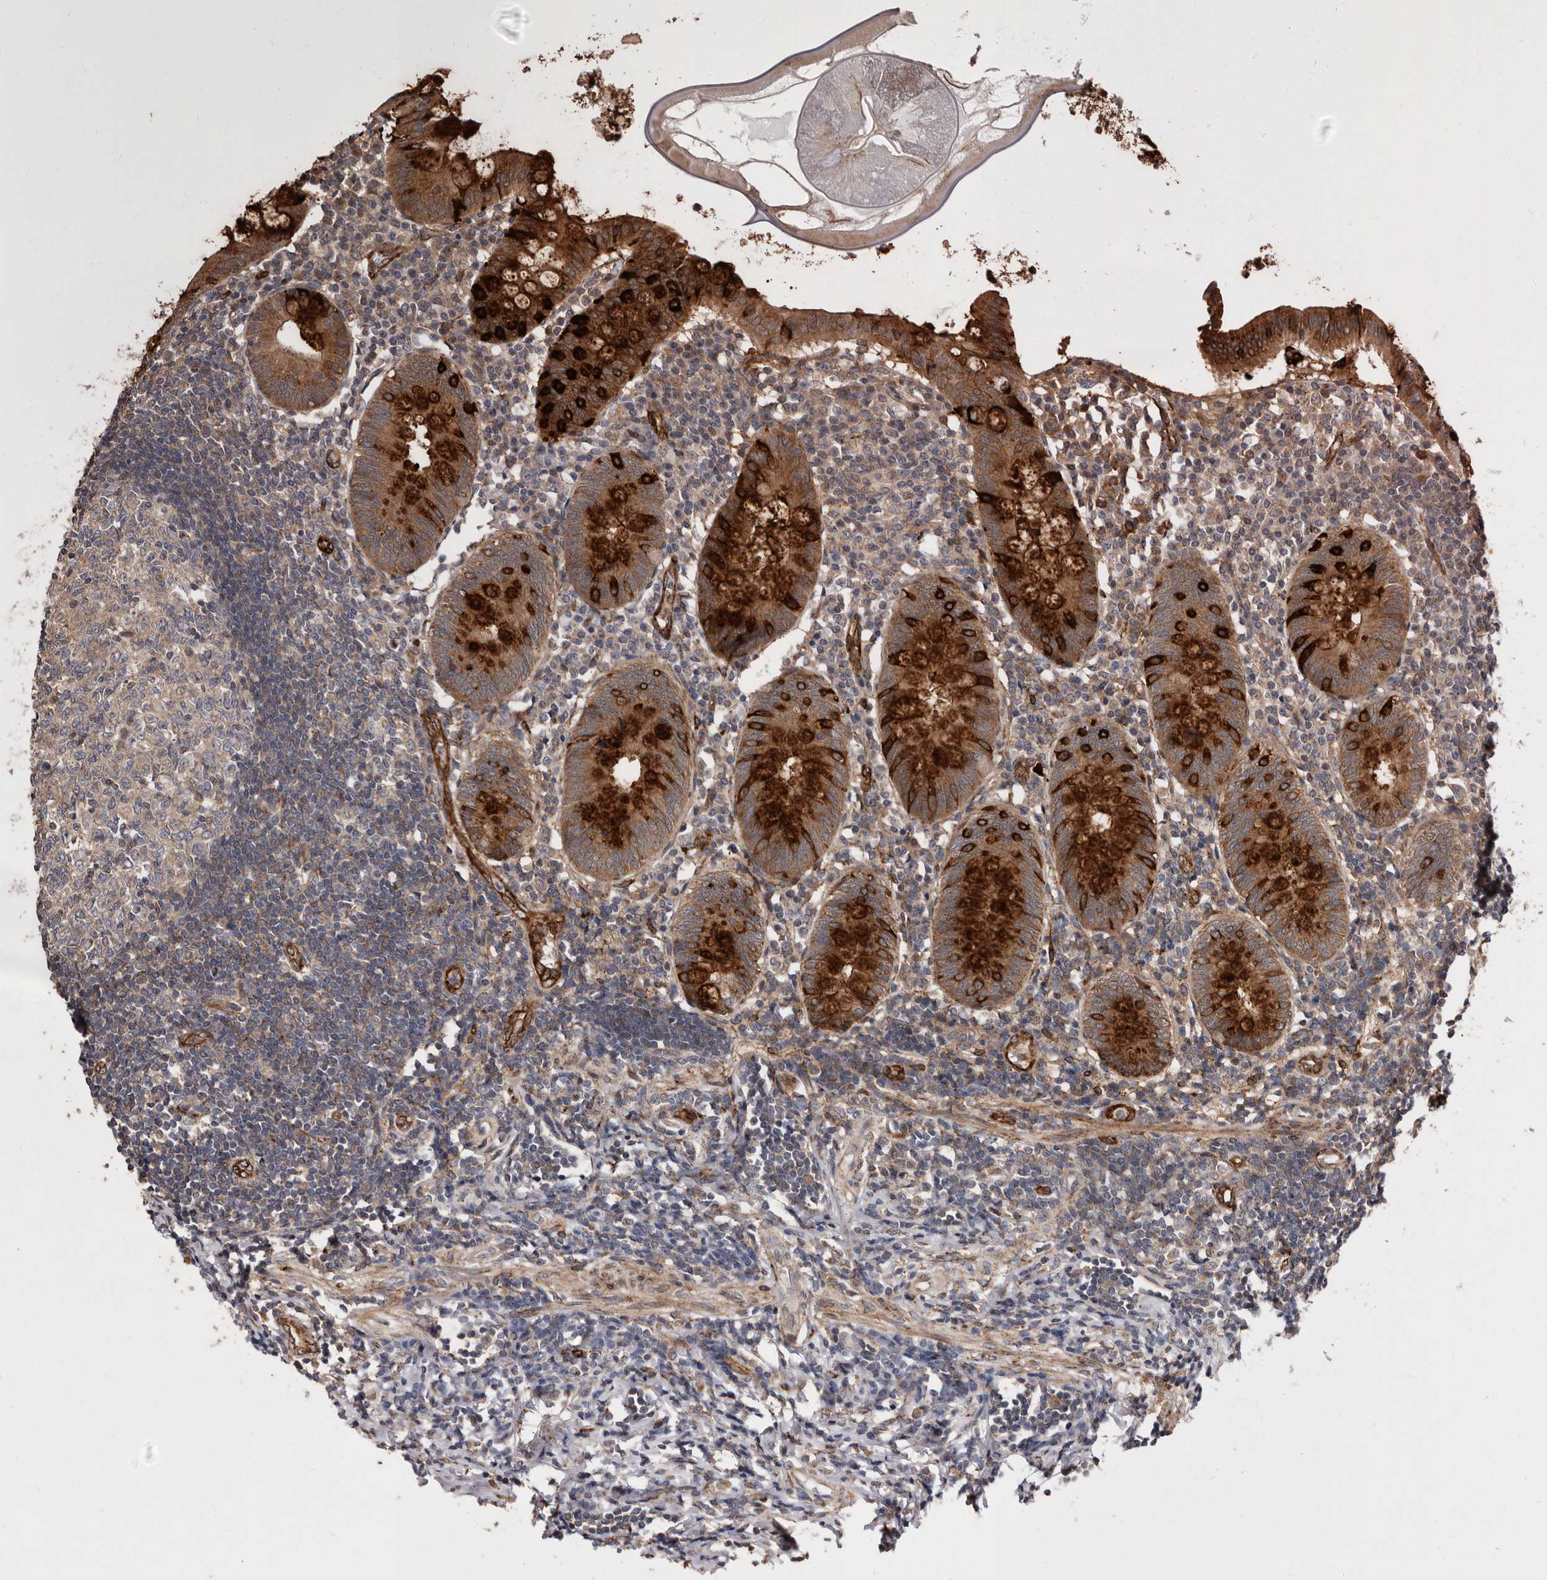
{"staining": {"intensity": "strong", "quantity": "25%-75%", "location": "cytoplasmic/membranous"}, "tissue": "appendix", "cell_type": "Glandular cells", "image_type": "normal", "snomed": [{"axis": "morphology", "description": "Normal tissue, NOS"}, {"axis": "topography", "description": "Appendix"}], "caption": "Immunohistochemistry (IHC) micrograph of unremarkable appendix: appendix stained using immunohistochemistry (IHC) demonstrates high levels of strong protein expression localized specifically in the cytoplasmic/membranous of glandular cells, appearing as a cytoplasmic/membranous brown color.", "gene": "FLAD1", "patient": {"sex": "female", "age": 54}}